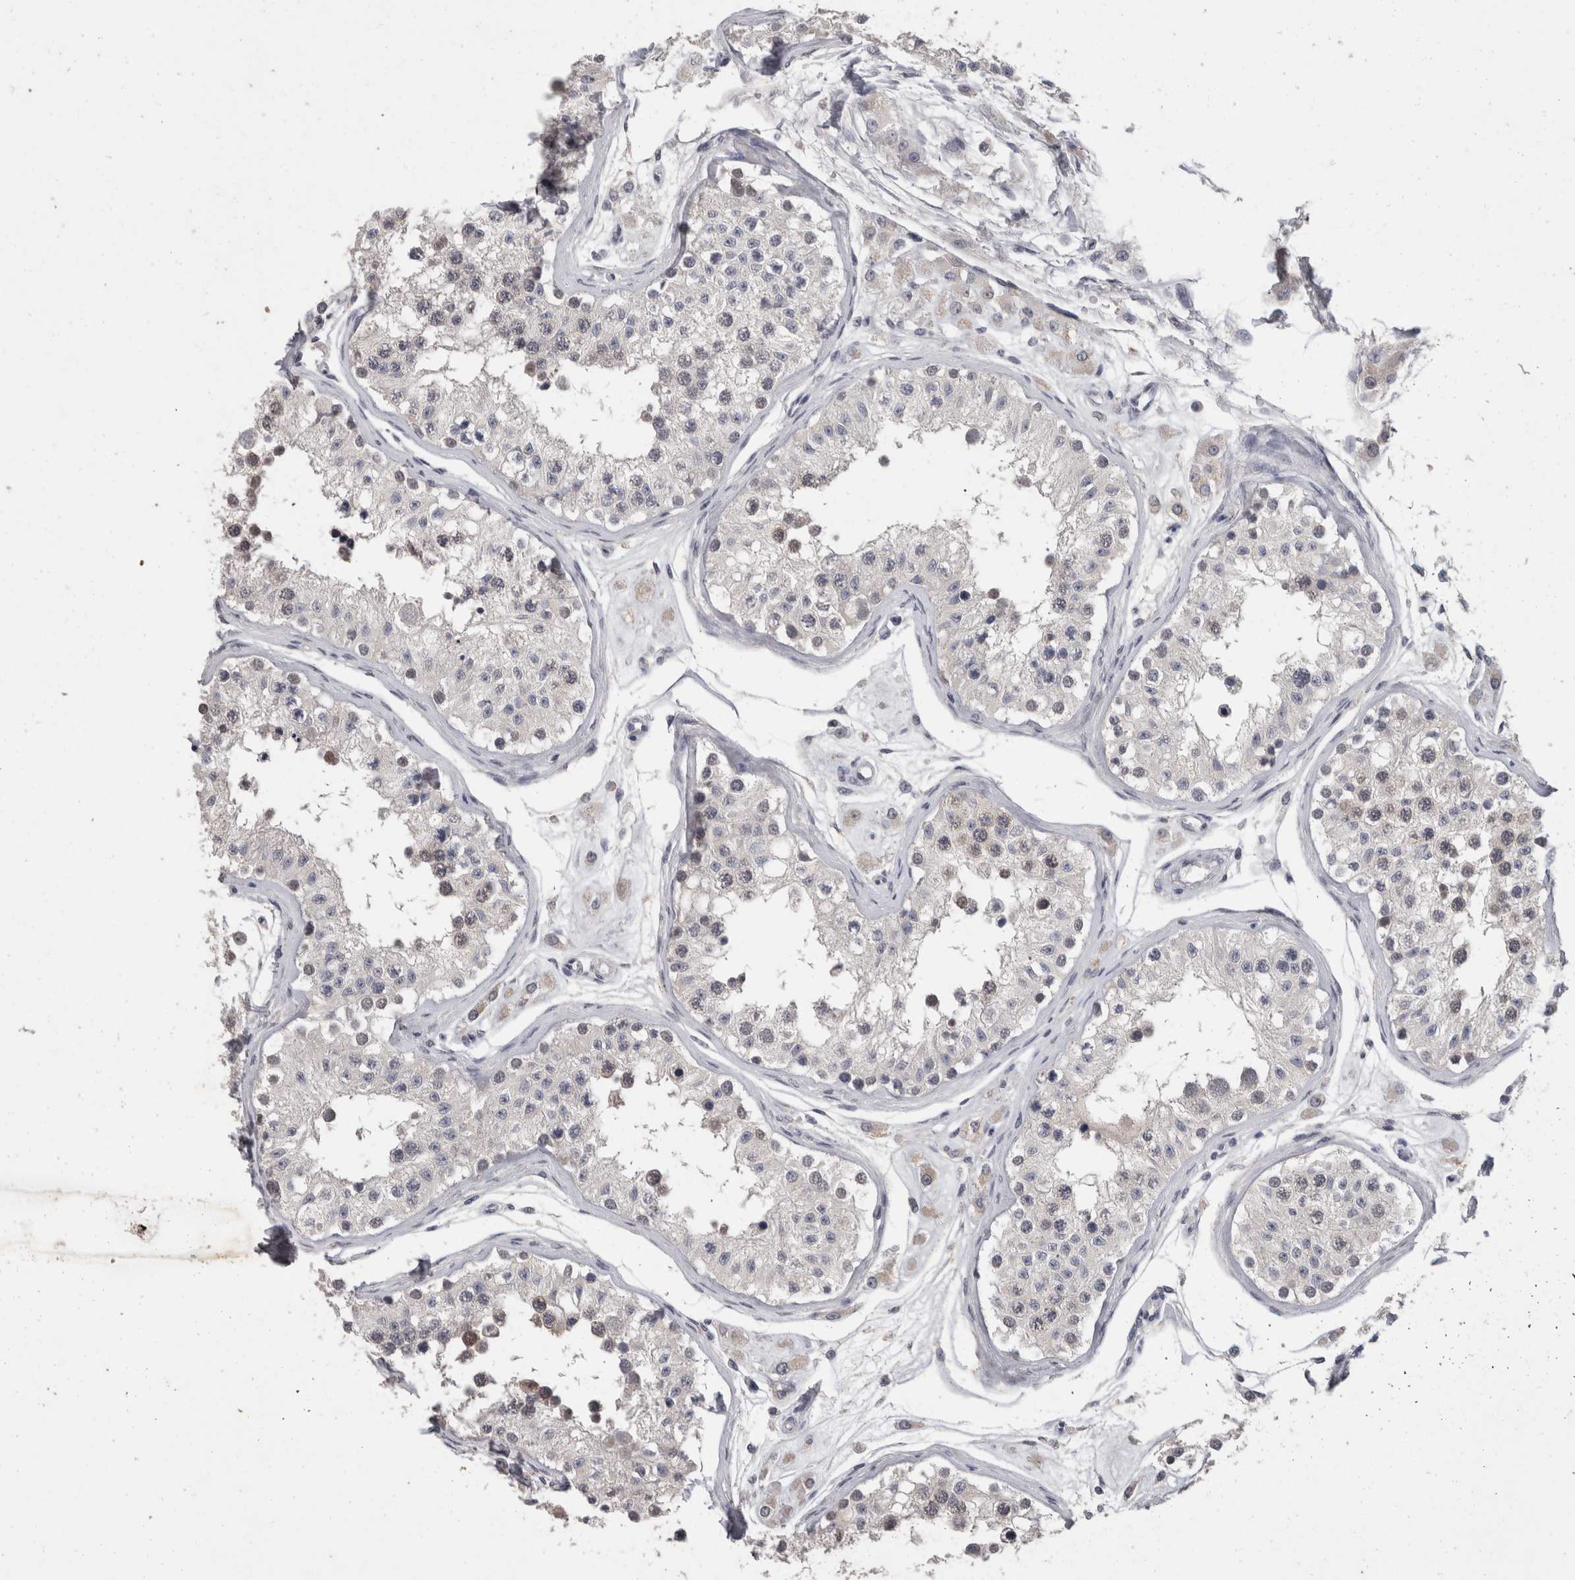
{"staining": {"intensity": "moderate", "quantity": "25%-75%", "location": "nuclear"}, "tissue": "testis", "cell_type": "Cells in seminiferous ducts", "image_type": "normal", "snomed": [{"axis": "morphology", "description": "Normal tissue, NOS"}, {"axis": "morphology", "description": "Adenocarcinoma, metastatic, NOS"}, {"axis": "topography", "description": "Testis"}], "caption": "Immunohistochemistry (IHC) staining of unremarkable testis, which demonstrates medium levels of moderate nuclear expression in approximately 25%-75% of cells in seminiferous ducts indicating moderate nuclear protein expression. The staining was performed using DAB (3,3'-diaminobenzidine) (brown) for protein detection and nuclei were counterstained in hematoxylin (blue).", "gene": "DDX17", "patient": {"sex": "male", "age": 26}}